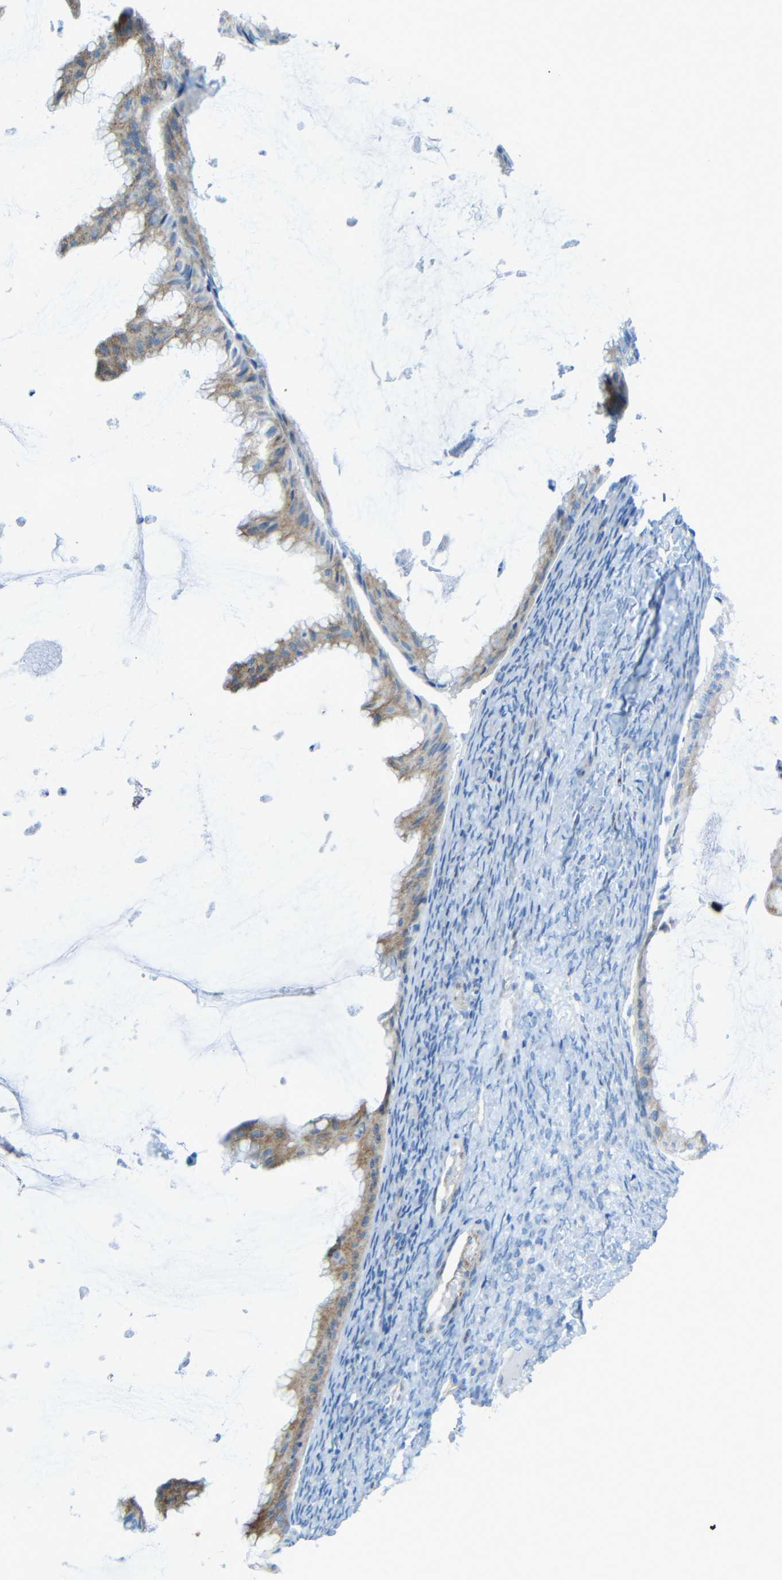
{"staining": {"intensity": "moderate", "quantity": ">75%", "location": "cytoplasmic/membranous"}, "tissue": "ovarian cancer", "cell_type": "Tumor cells", "image_type": "cancer", "snomed": [{"axis": "morphology", "description": "Cystadenocarcinoma, mucinous, NOS"}, {"axis": "topography", "description": "Ovary"}], "caption": "Immunohistochemistry staining of ovarian cancer (mucinous cystadenocarcinoma), which reveals medium levels of moderate cytoplasmic/membranous positivity in about >75% of tumor cells indicating moderate cytoplasmic/membranous protein expression. The staining was performed using DAB (brown) for protein detection and nuclei were counterstained in hematoxylin (blue).", "gene": "TUBB4B", "patient": {"sex": "female", "age": 61}}